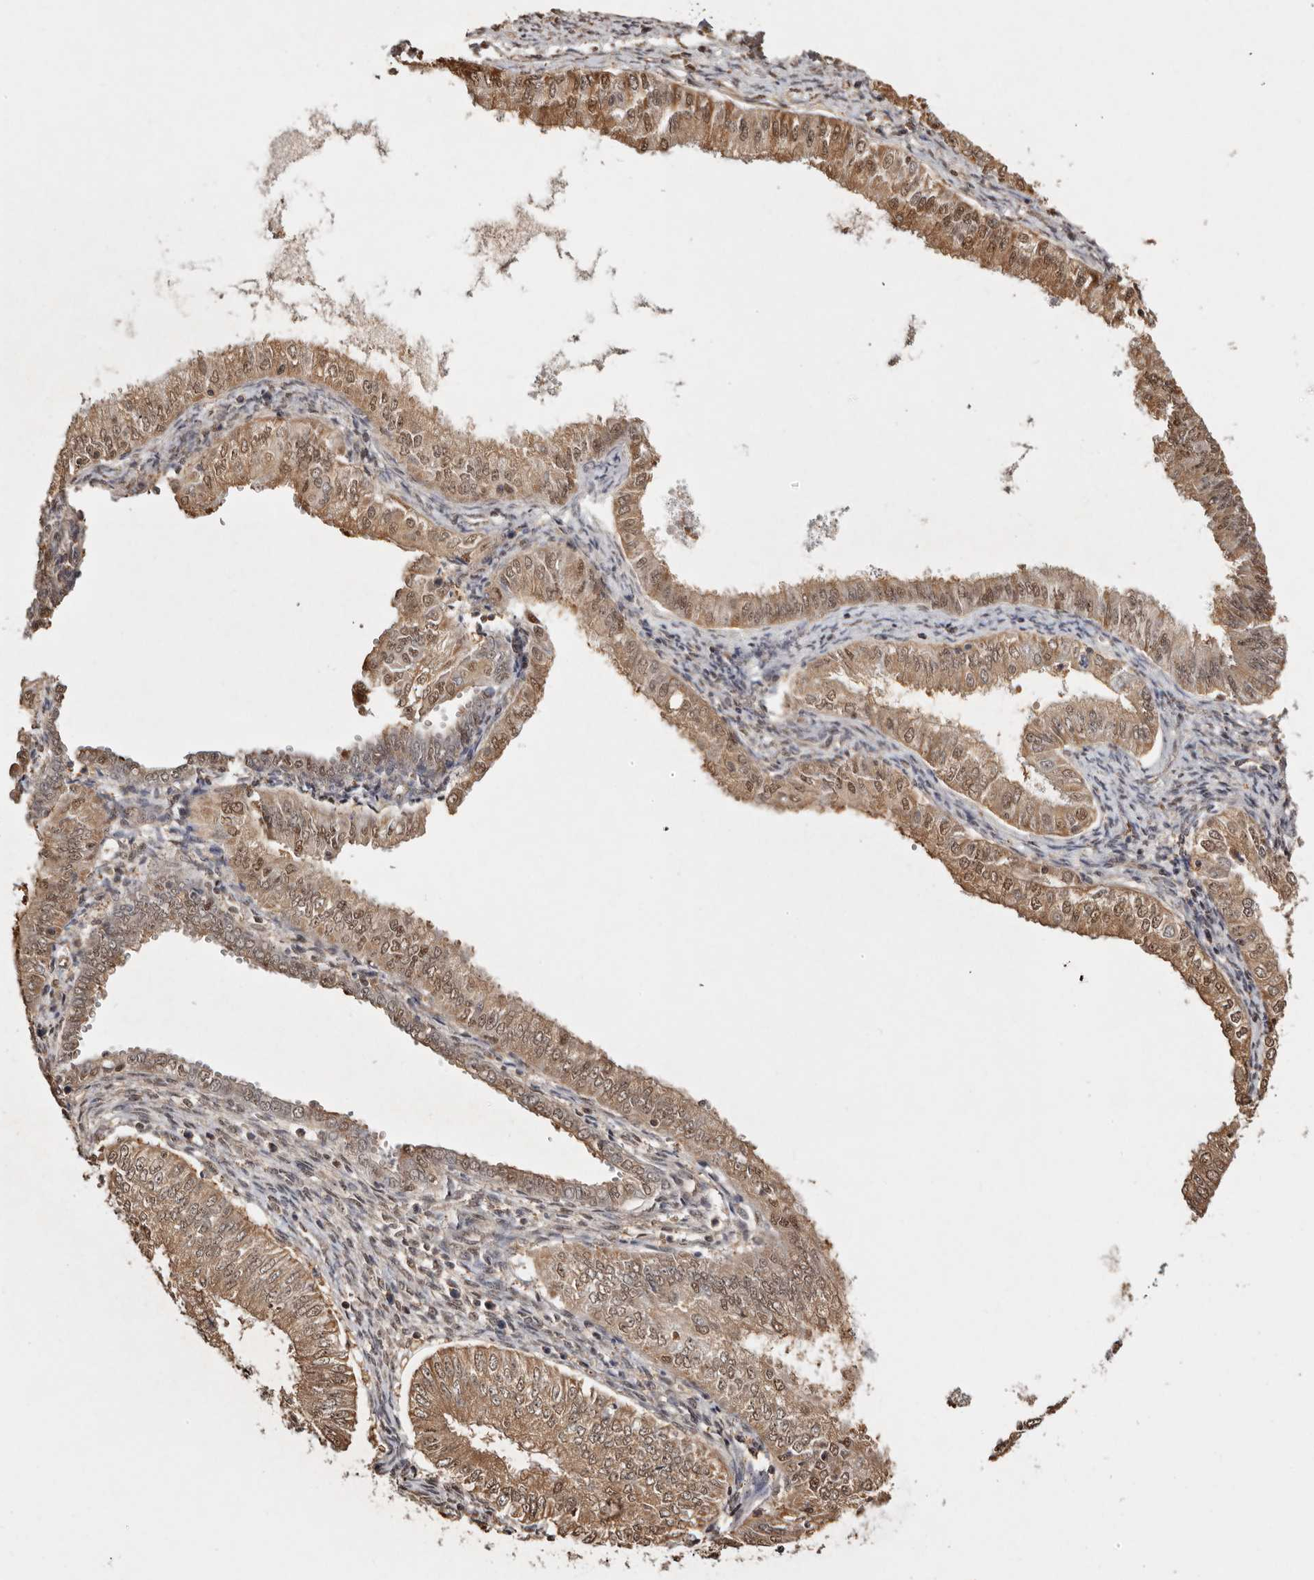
{"staining": {"intensity": "moderate", "quantity": ">75%", "location": "cytoplasmic/membranous,nuclear"}, "tissue": "endometrial cancer", "cell_type": "Tumor cells", "image_type": "cancer", "snomed": [{"axis": "morphology", "description": "Normal tissue, NOS"}, {"axis": "morphology", "description": "Adenocarcinoma, NOS"}, {"axis": "topography", "description": "Endometrium"}], "caption": "High-power microscopy captured an IHC histopathology image of endometrial cancer, revealing moderate cytoplasmic/membranous and nuclear positivity in about >75% of tumor cells. The staining is performed using DAB (3,3'-diaminobenzidine) brown chromogen to label protein expression. The nuclei are counter-stained blue using hematoxylin.", "gene": "PSMA5", "patient": {"sex": "female", "age": 53}}